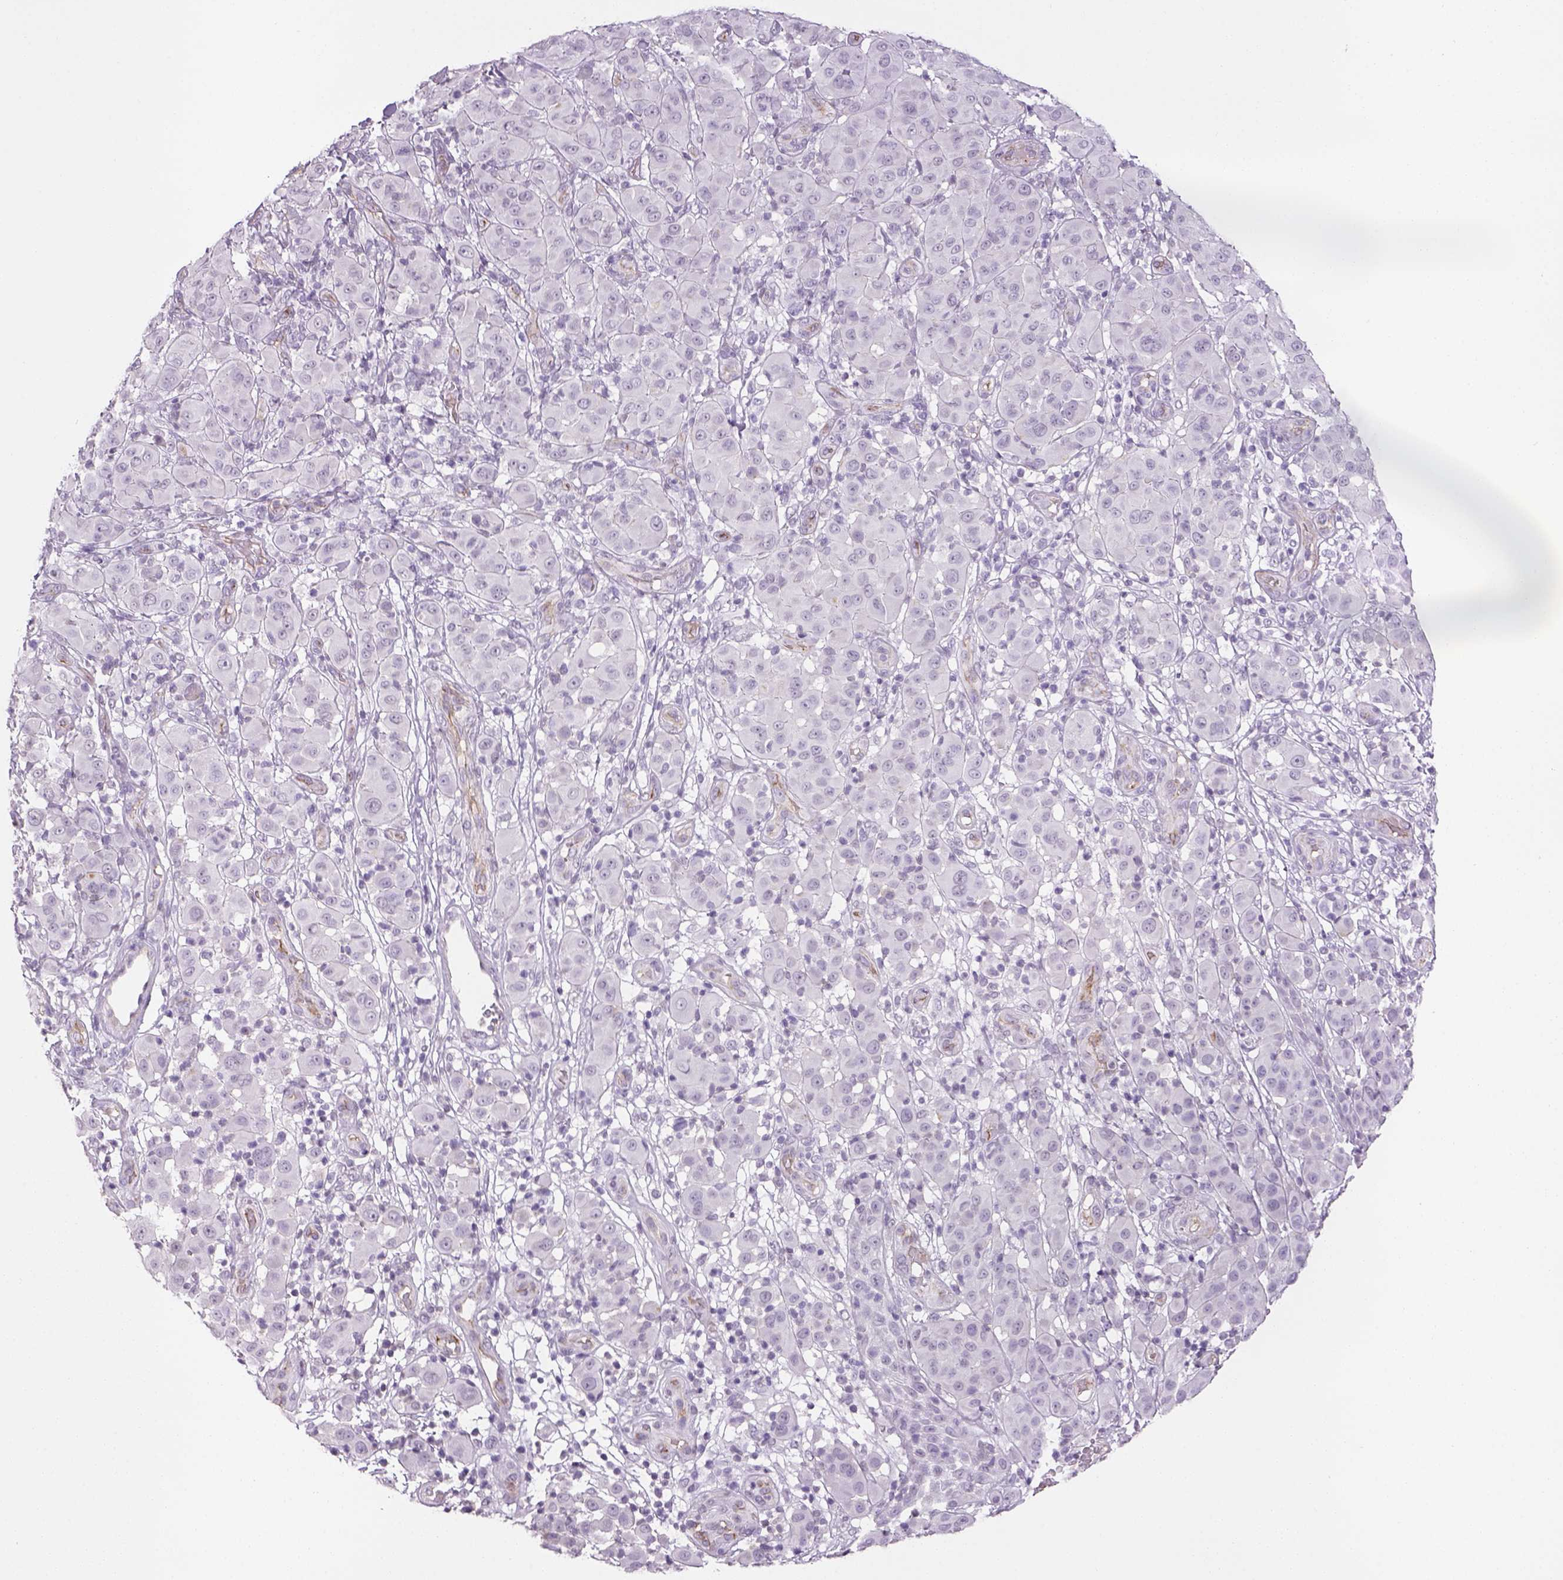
{"staining": {"intensity": "negative", "quantity": "none", "location": "none"}, "tissue": "melanoma", "cell_type": "Tumor cells", "image_type": "cancer", "snomed": [{"axis": "morphology", "description": "Malignant melanoma, NOS"}, {"axis": "topography", "description": "Skin"}], "caption": "Immunohistochemistry photomicrograph of human melanoma stained for a protein (brown), which shows no expression in tumor cells.", "gene": "PRRT1", "patient": {"sex": "female", "age": 87}}